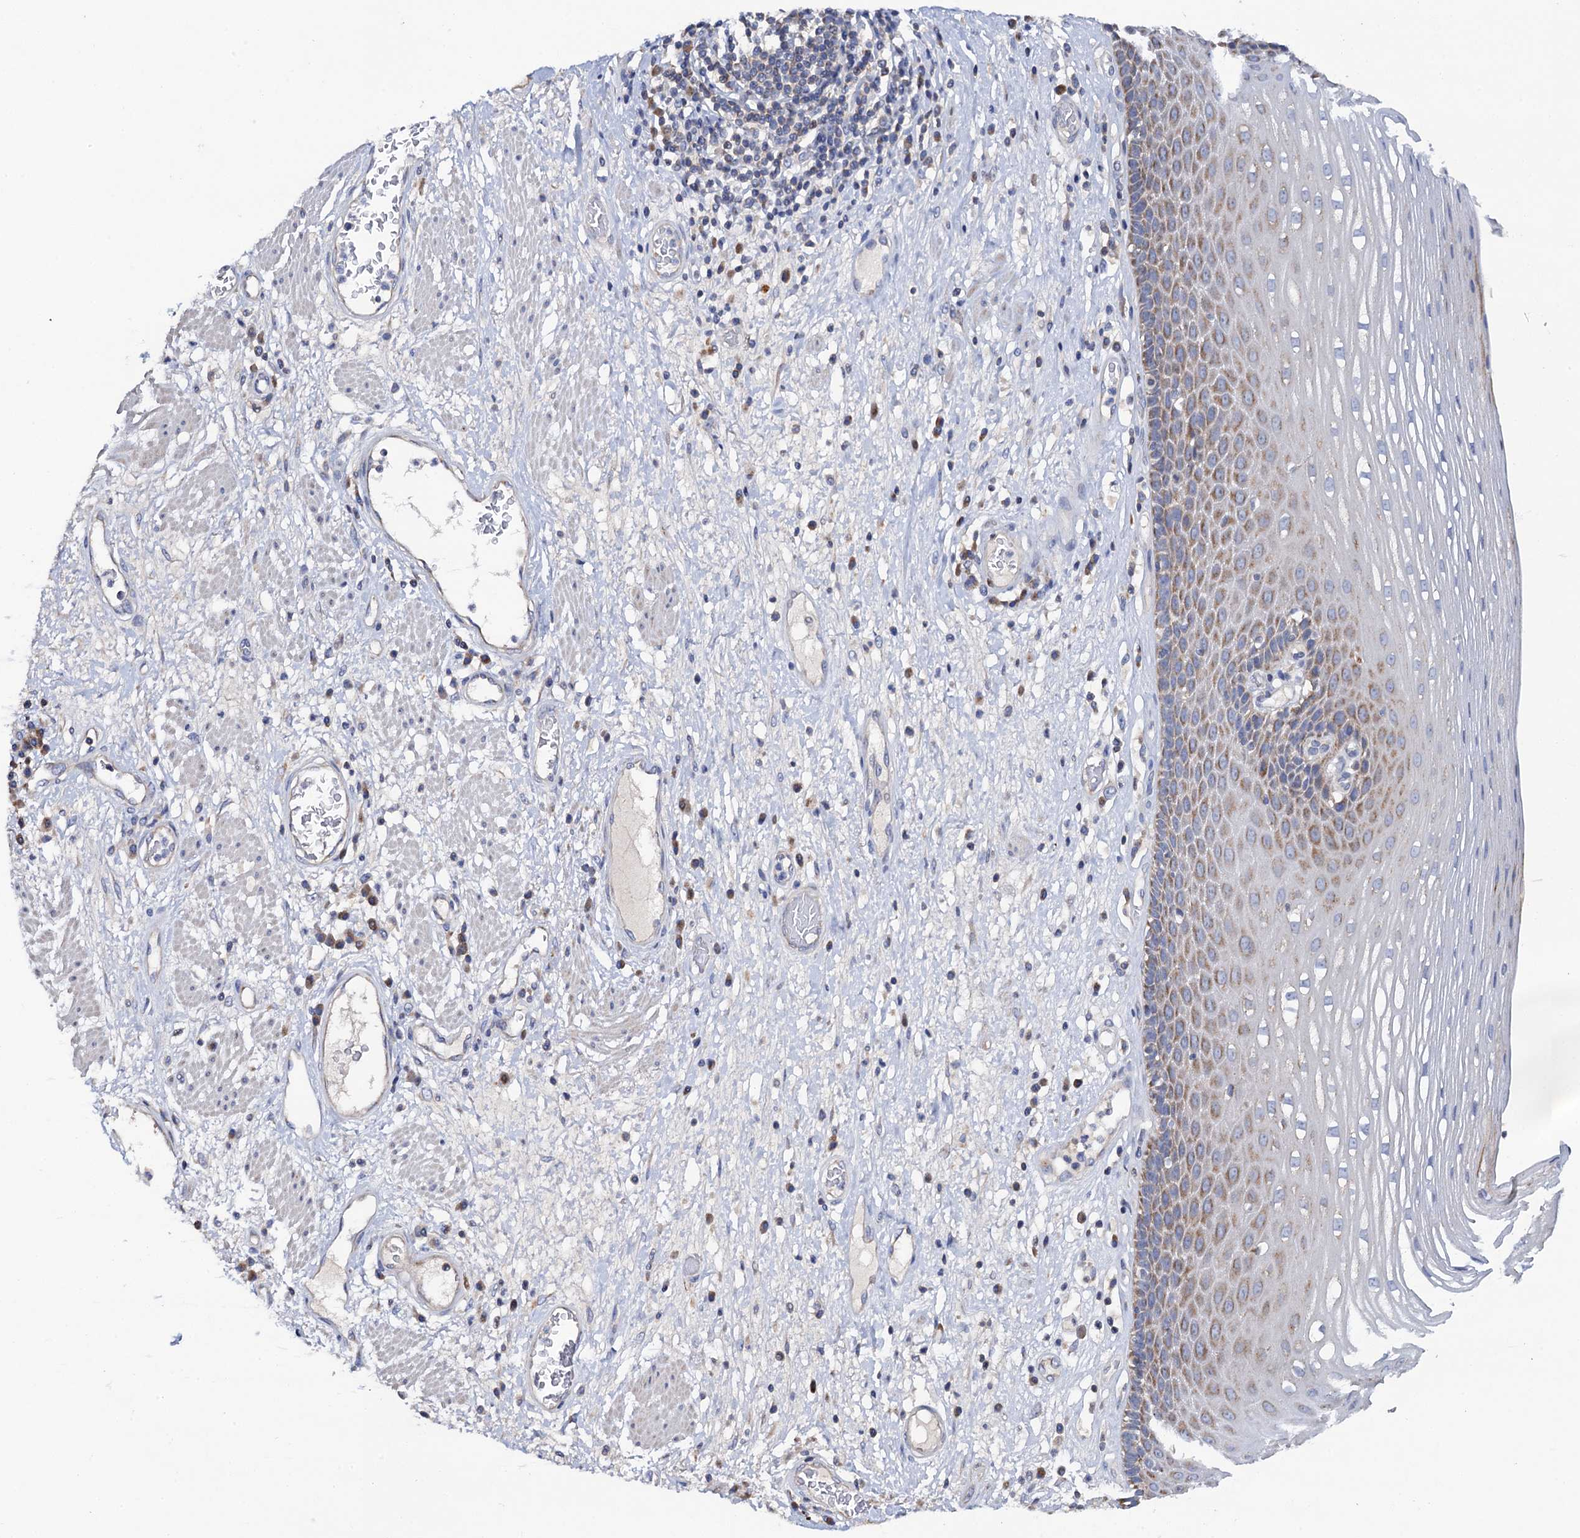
{"staining": {"intensity": "moderate", "quantity": "25%-75%", "location": "cytoplasmic/membranous"}, "tissue": "esophagus", "cell_type": "Squamous epithelial cells", "image_type": "normal", "snomed": [{"axis": "morphology", "description": "Normal tissue, NOS"}, {"axis": "morphology", "description": "Adenocarcinoma, NOS"}, {"axis": "topography", "description": "Esophagus"}], "caption": "Immunohistochemical staining of unremarkable esophagus exhibits moderate cytoplasmic/membranous protein positivity in about 25%-75% of squamous epithelial cells. The staining was performed using DAB (3,3'-diaminobenzidine) to visualize the protein expression in brown, while the nuclei were stained in blue with hematoxylin (Magnification: 20x).", "gene": "MRPL48", "patient": {"sex": "male", "age": 62}}